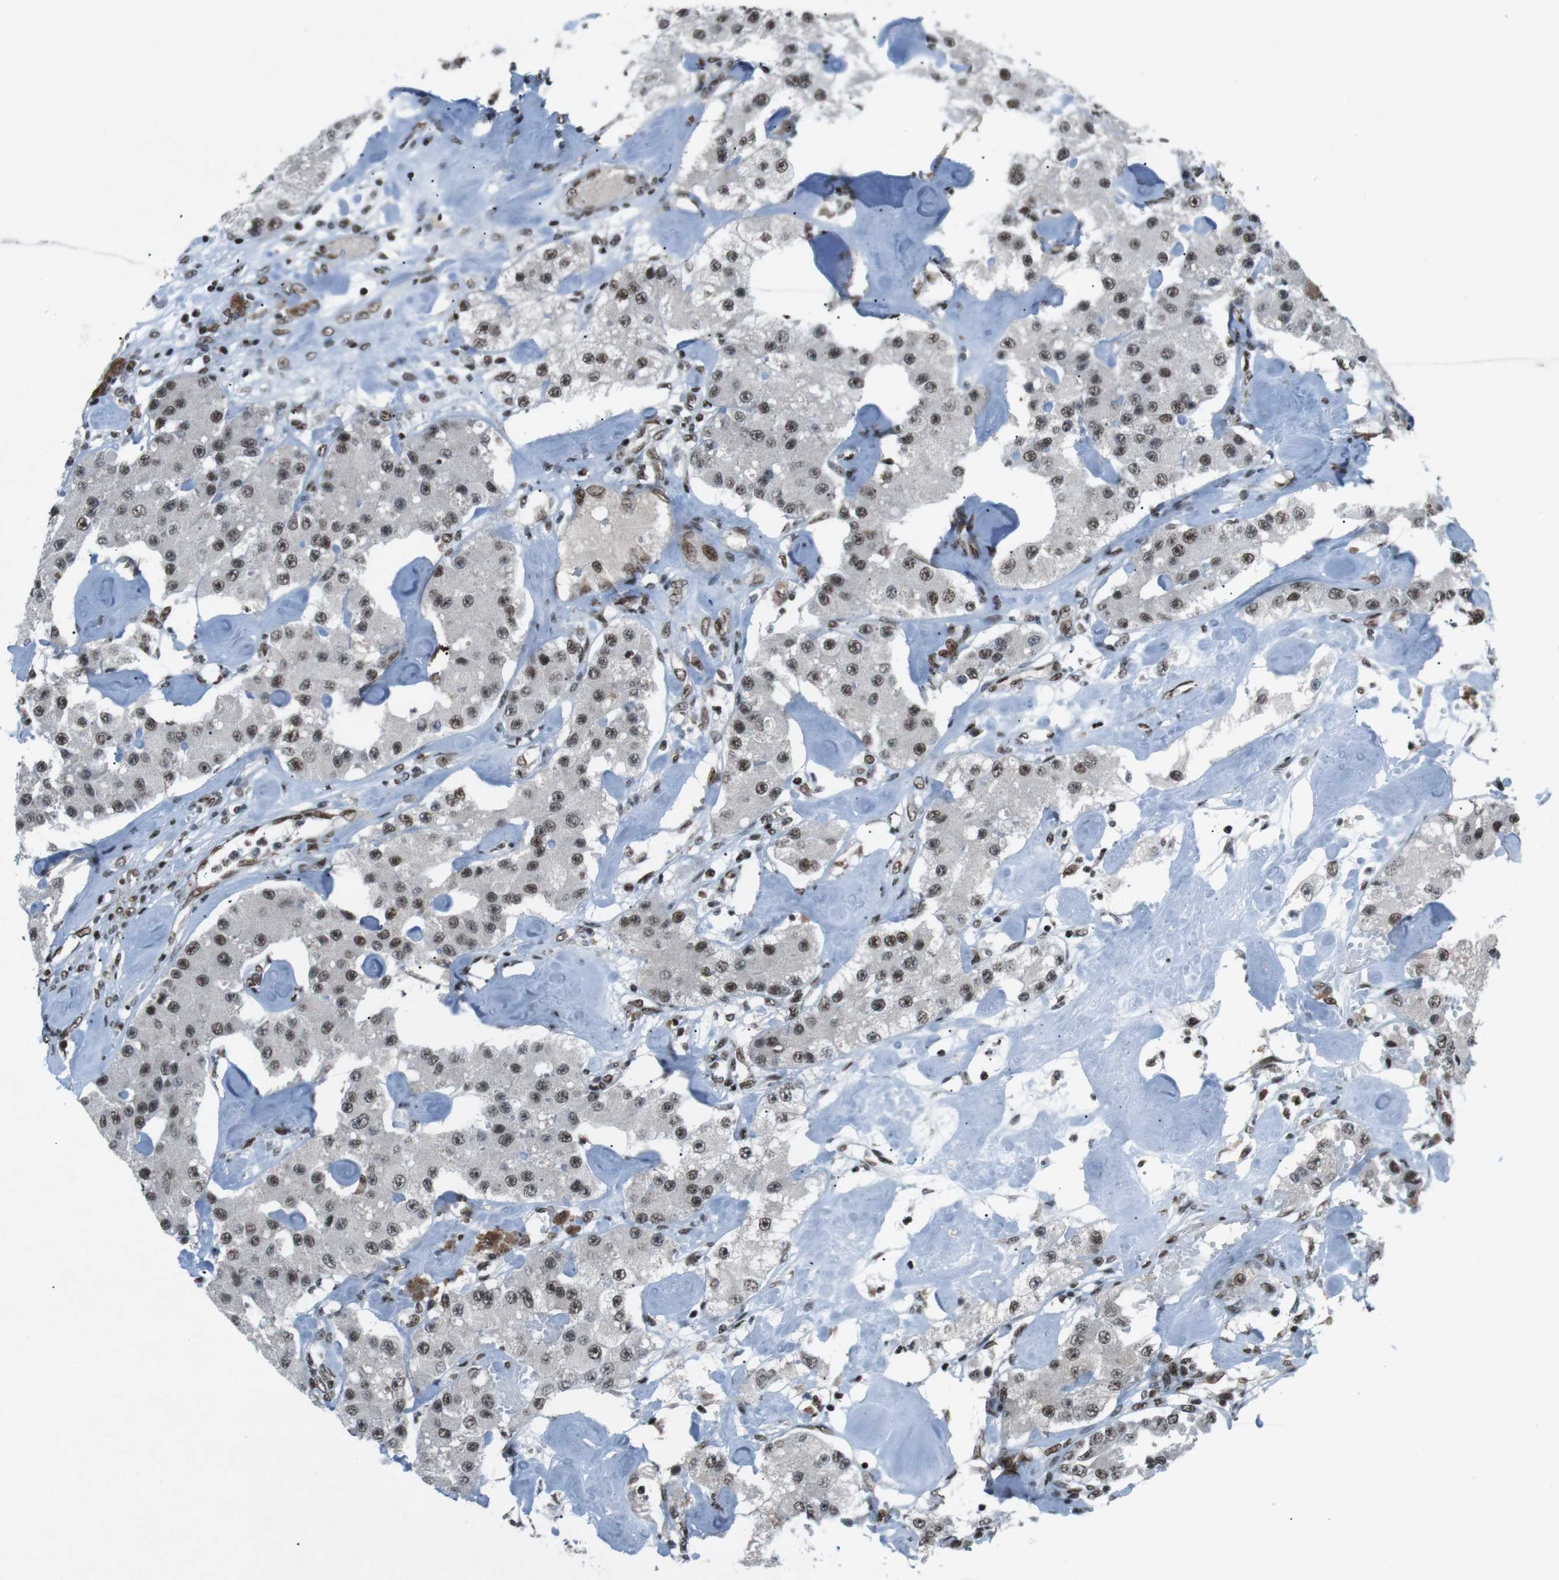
{"staining": {"intensity": "strong", "quantity": ">75%", "location": "nuclear"}, "tissue": "carcinoid", "cell_type": "Tumor cells", "image_type": "cancer", "snomed": [{"axis": "morphology", "description": "Carcinoid, malignant, NOS"}, {"axis": "topography", "description": "Pancreas"}], "caption": "High-magnification brightfield microscopy of carcinoid (malignant) stained with DAB (brown) and counterstained with hematoxylin (blue). tumor cells exhibit strong nuclear positivity is seen in approximately>75% of cells.", "gene": "TAF1", "patient": {"sex": "male", "age": 41}}